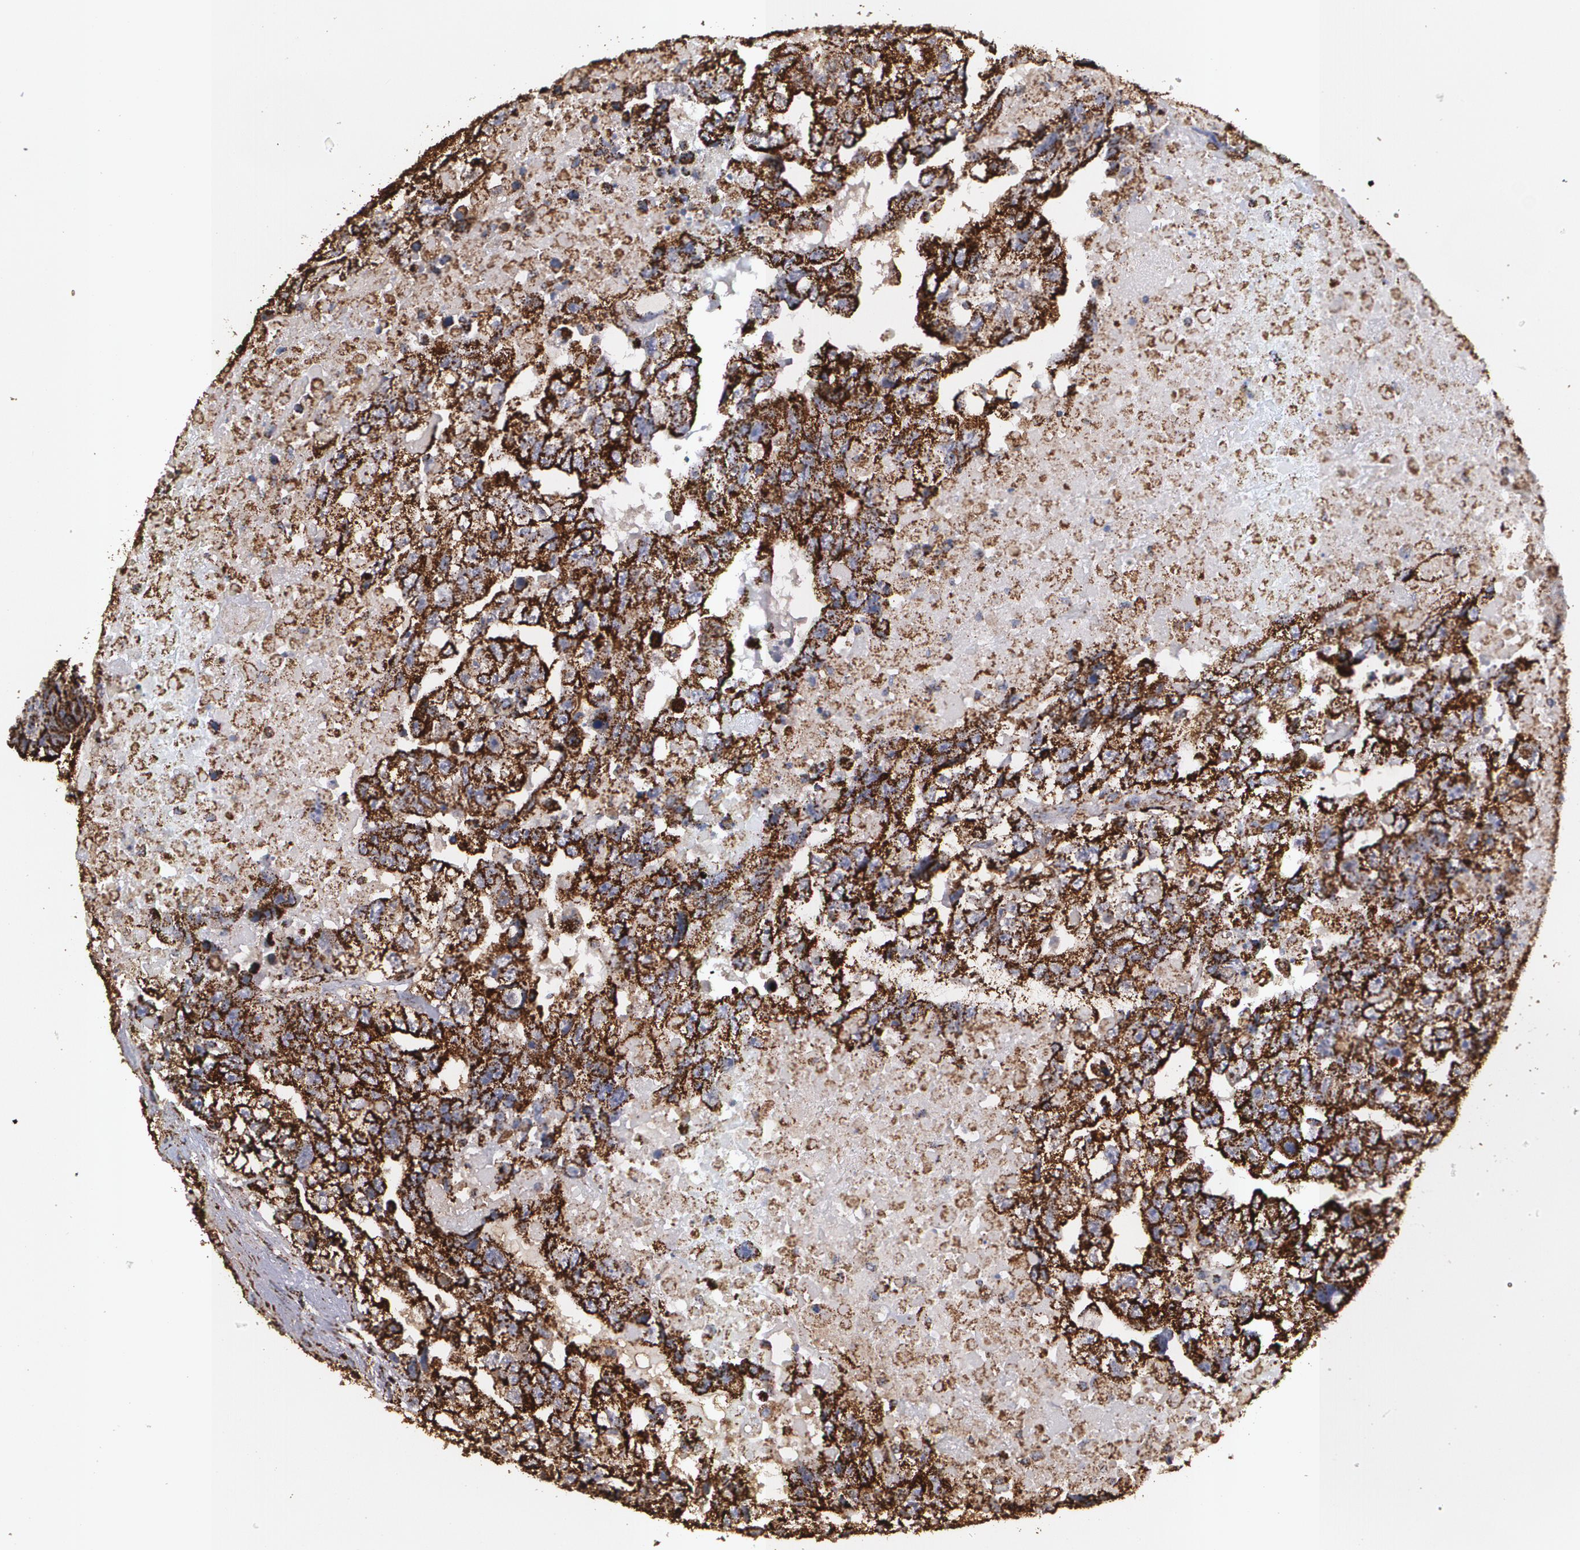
{"staining": {"intensity": "strong", "quantity": "25%-75%", "location": "cytoplasmic/membranous"}, "tissue": "testis cancer", "cell_type": "Tumor cells", "image_type": "cancer", "snomed": [{"axis": "morphology", "description": "Carcinoma, Embryonal, NOS"}, {"axis": "topography", "description": "Testis"}], "caption": "Immunohistochemical staining of human testis cancer reveals strong cytoplasmic/membranous protein expression in about 25%-75% of tumor cells.", "gene": "HSPD1", "patient": {"sex": "male", "age": 36}}